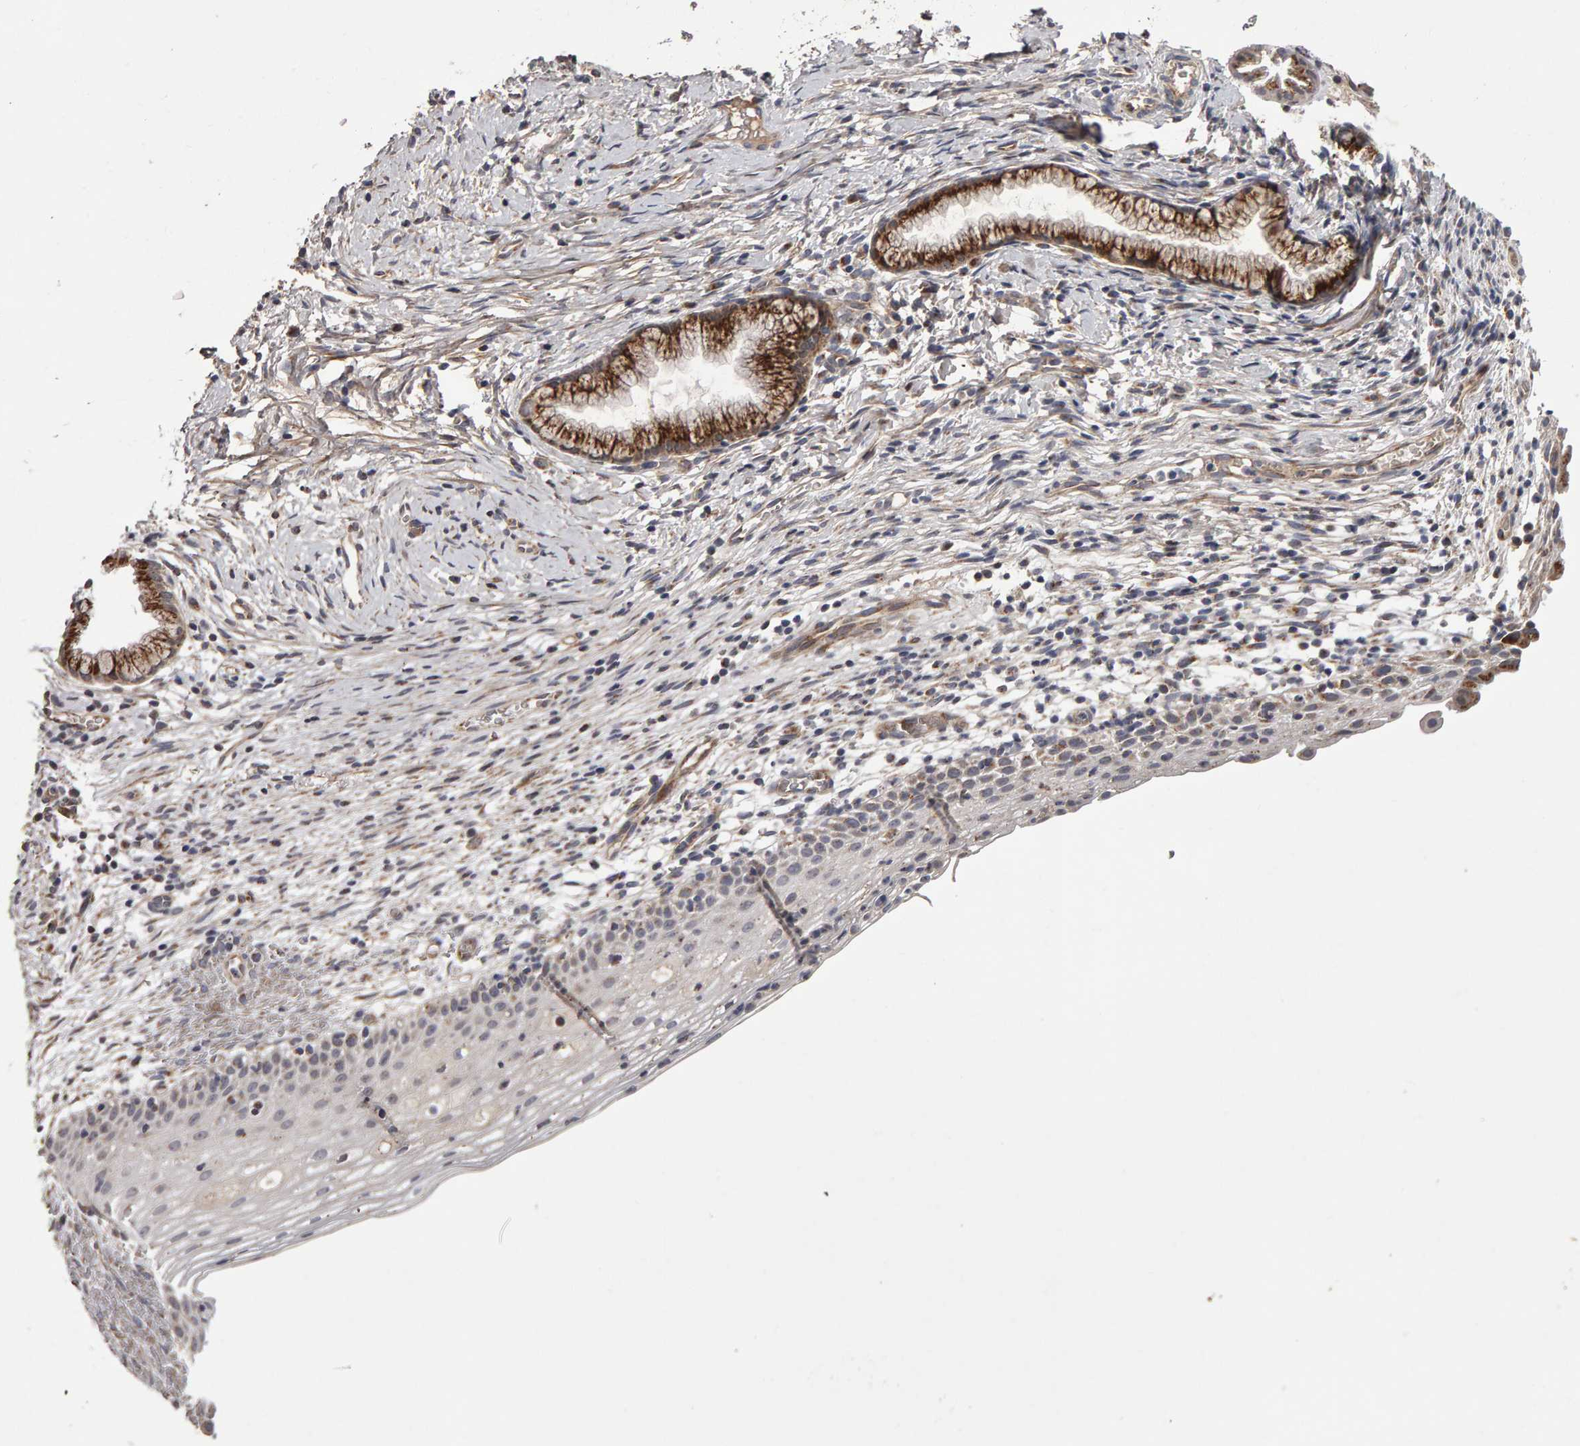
{"staining": {"intensity": "strong", "quantity": ">75%", "location": "cytoplasmic/membranous"}, "tissue": "cervix", "cell_type": "Glandular cells", "image_type": "normal", "snomed": [{"axis": "morphology", "description": "Normal tissue, NOS"}, {"axis": "topography", "description": "Cervix"}], "caption": "The photomicrograph displays staining of normal cervix, revealing strong cytoplasmic/membranous protein positivity (brown color) within glandular cells.", "gene": "CANT1", "patient": {"sex": "female", "age": 72}}